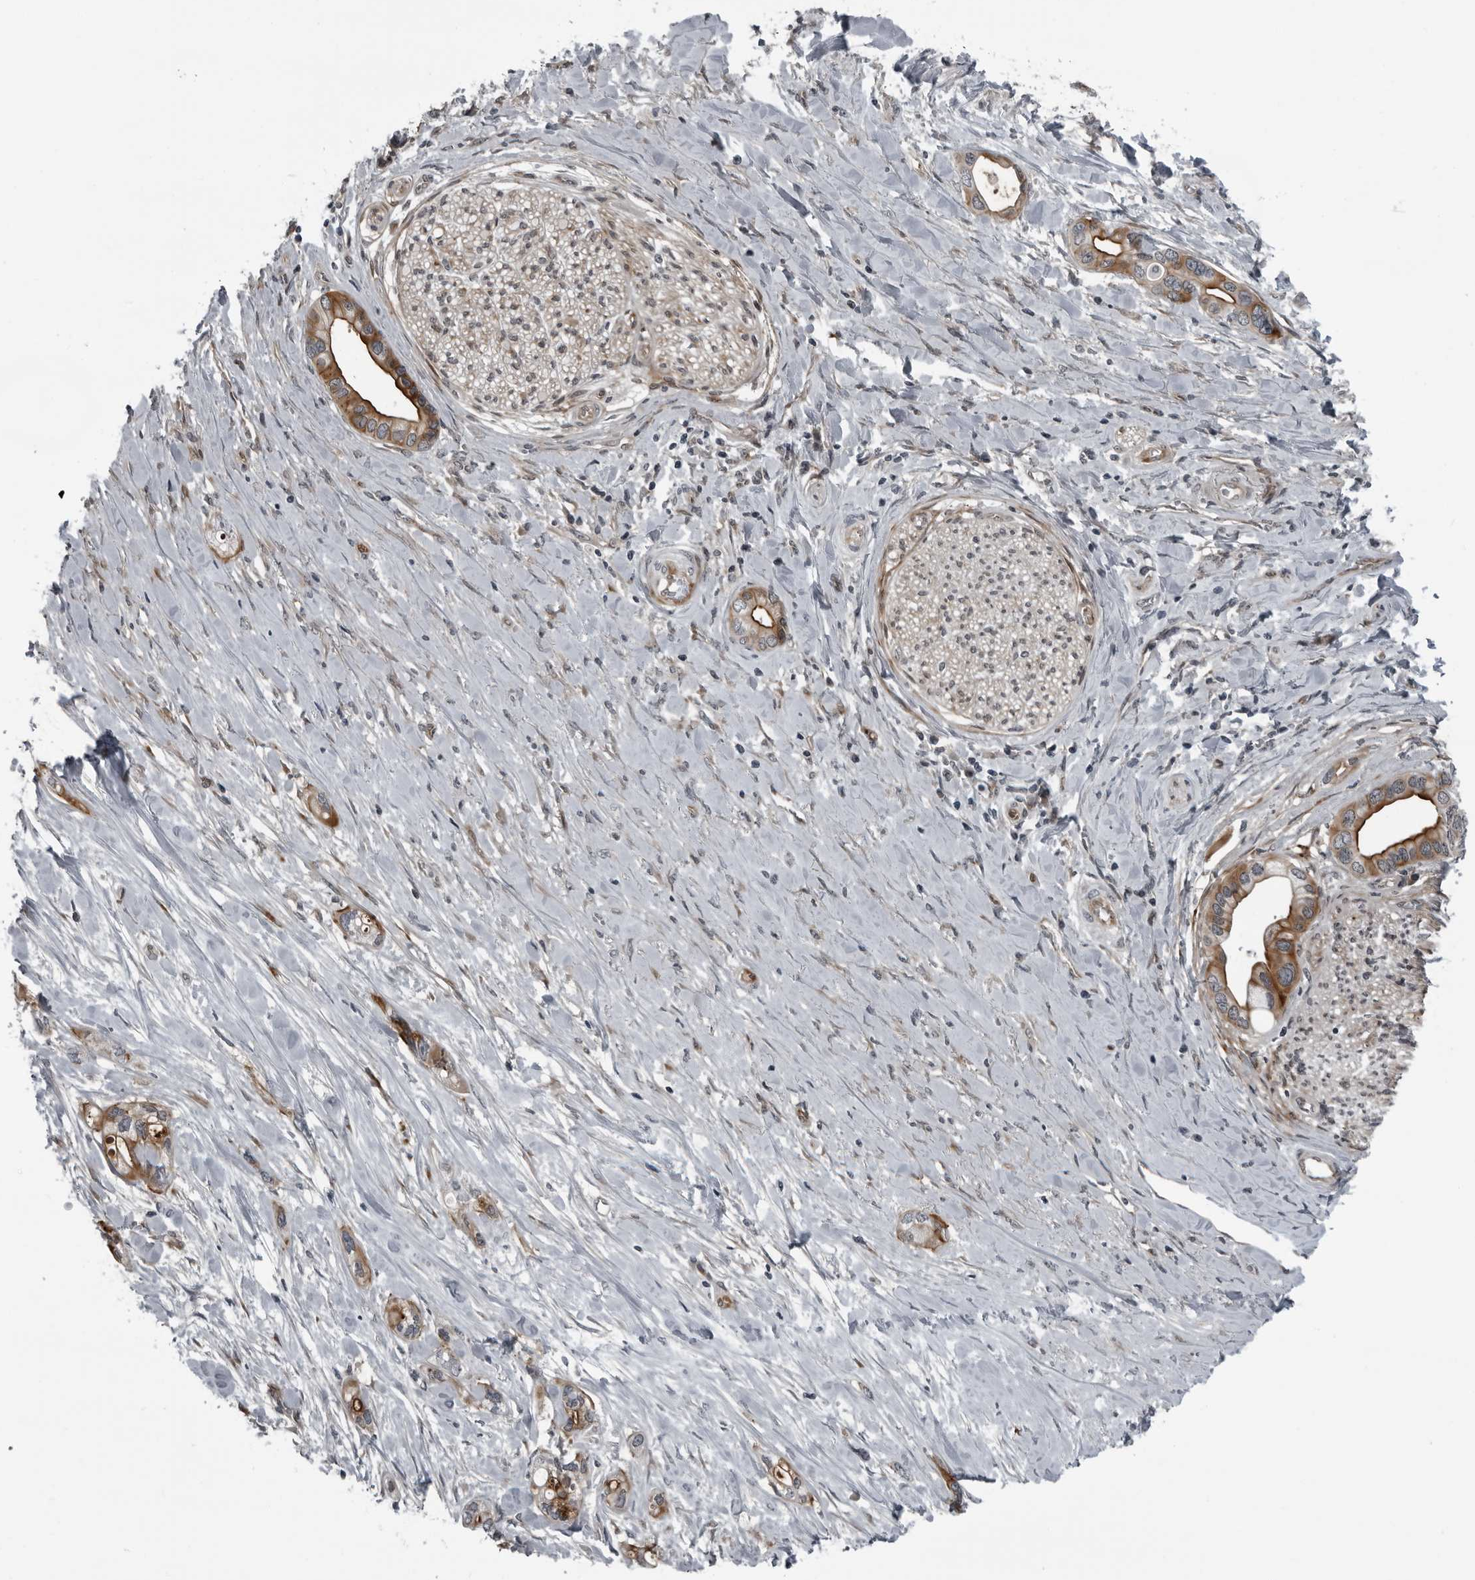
{"staining": {"intensity": "moderate", "quantity": ">75%", "location": "cytoplasmic/membranous"}, "tissue": "pancreatic cancer", "cell_type": "Tumor cells", "image_type": "cancer", "snomed": [{"axis": "morphology", "description": "Adenocarcinoma, NOS"}, {"axis": "topography", "description": "Pancreas"}], "caption": "DAB (3,3'-diaminobenzidine) immunohistochemical staining of pancreatic cancer exhibits moderate cytoplasmic/membranous protein positivity in about >75% of tumor cells.", "gene": "FAM102B", "patient": {"sex": "female", "age": 77}}